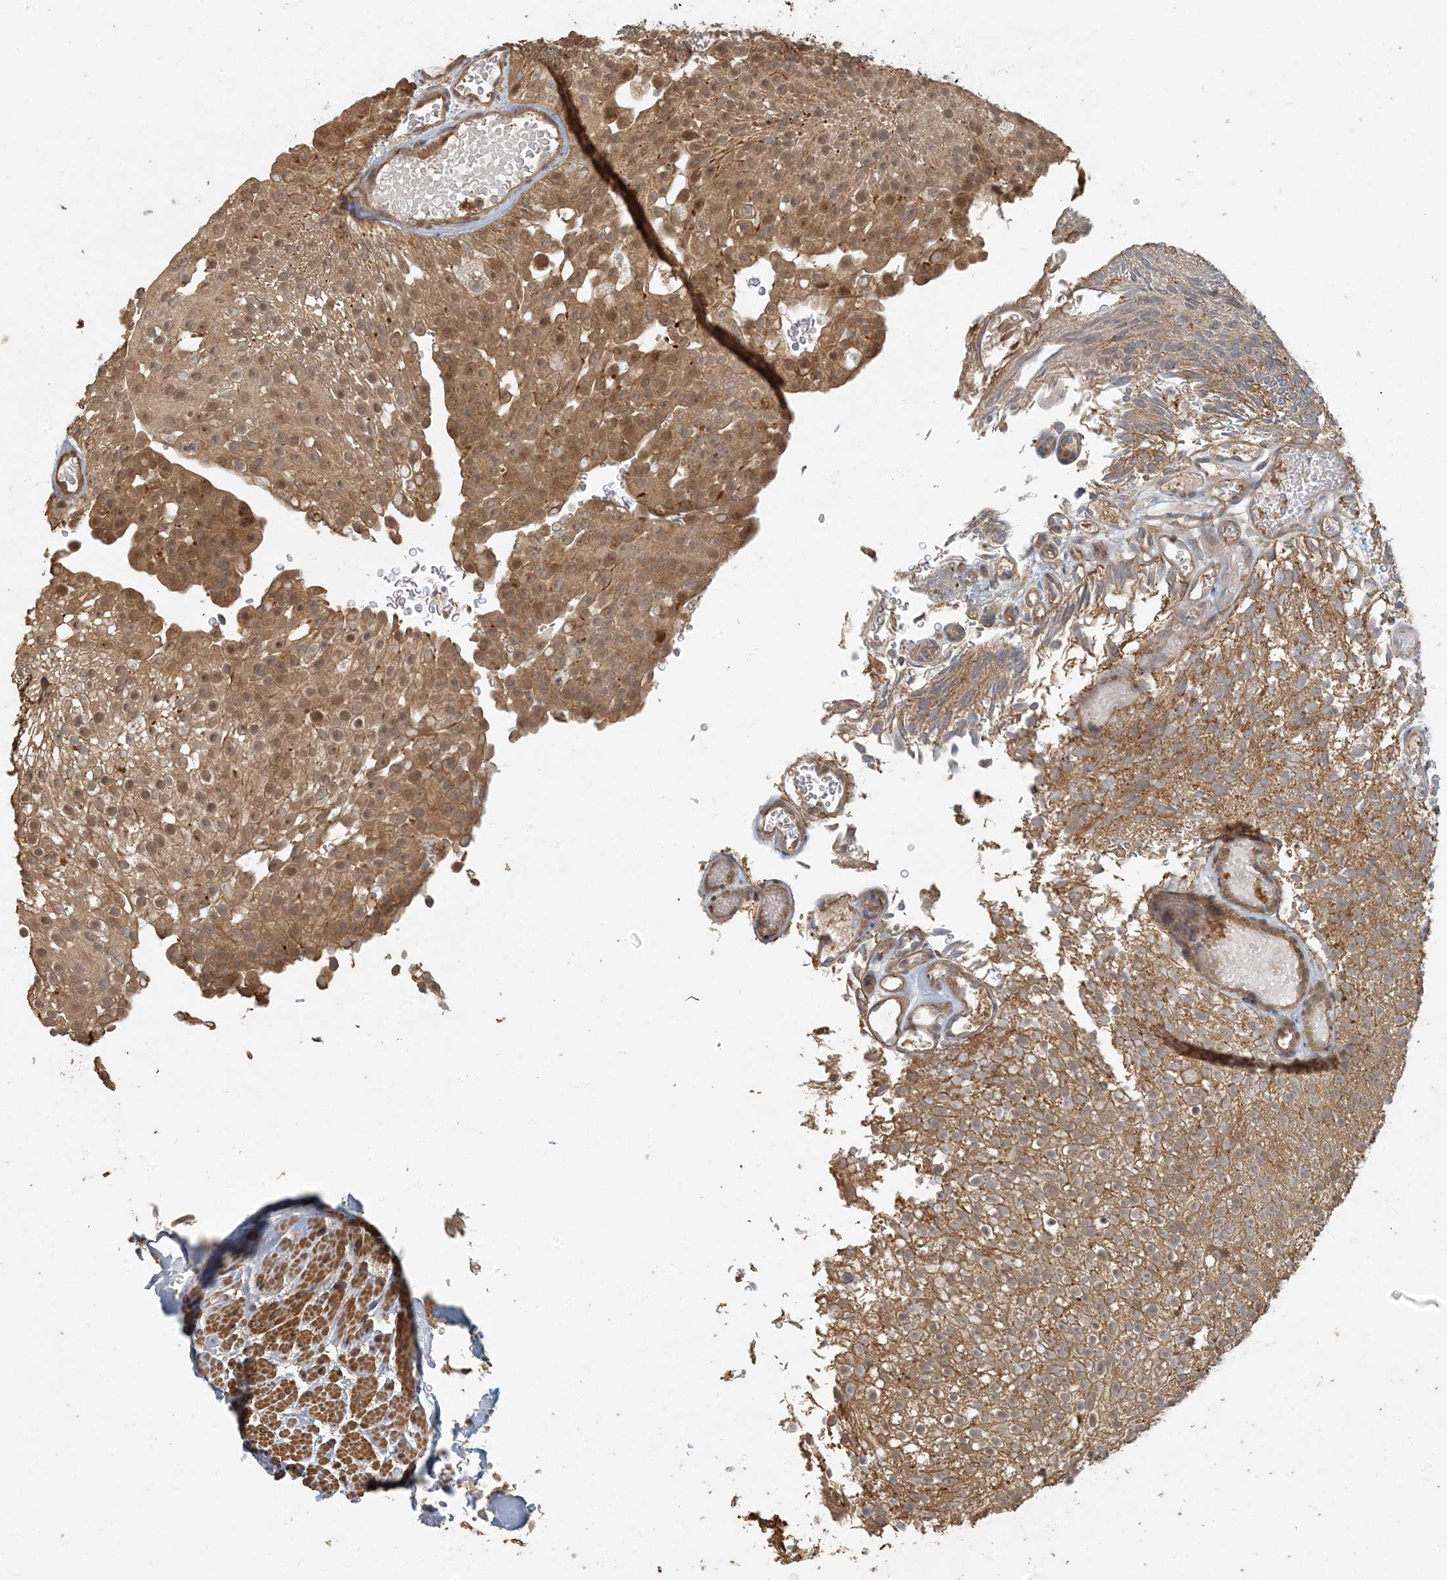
{"staining": {"intensity": "moderate", "quantity": ">75%", "location": "cytoplasmic/membranous,nuclear"}, "tissue": "urothelial cancer", "cell_type": "Tumor cells", "image_type": "cancer", "snomed": [{"axis": "morphology", "description": "Urothelial carcinoma, Low grade"}, {"axis": "topography", "description": "Urinary bladder"}], "caption": "Urothelial cancer stained with immunohistochemistry (IHC) displays moderate cytoplasmic/membranous and nuclear staining in approximately >75% of tumor cells.", "gene": "AK9", "patient": {"sex": "male", "age": 78}}